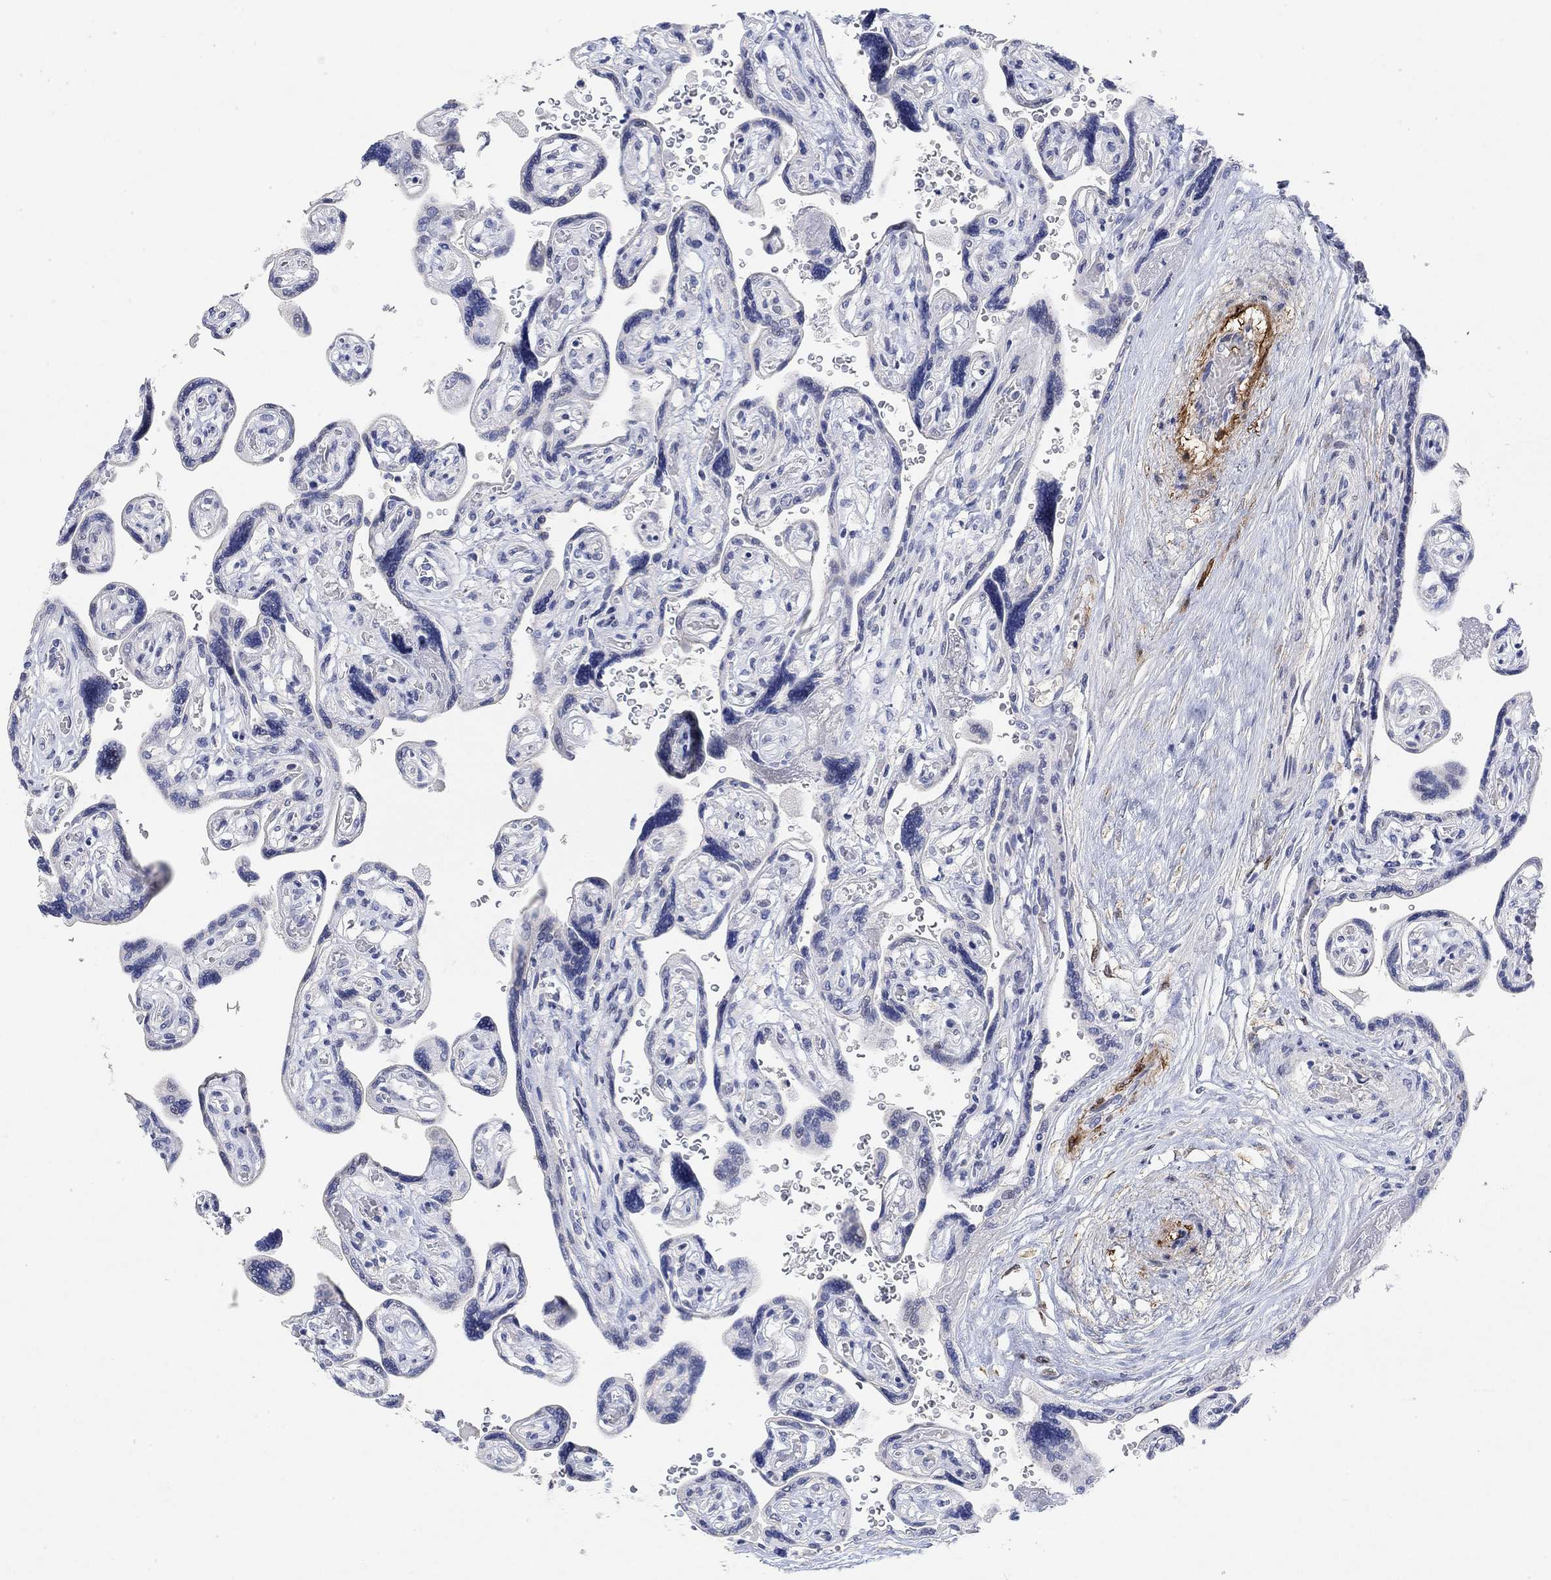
{"staining": {"intensity": "negative", "quantity": "none", "location": "none"}, "tissue": "placenta", "cell_type": "Decidual cells", "image_type": "normal", "snomed": [{"axis": "morphology", "description": "Normal tissue, NOS"}, {"axis": "topography", "description": "Placenta"}], "caption": "Placenta stained for a protein using immunohistochemistry exhibits no positivity decidual cells.", "gene": "VAT1L", "patient": {"sex": "female", "age": 32}}